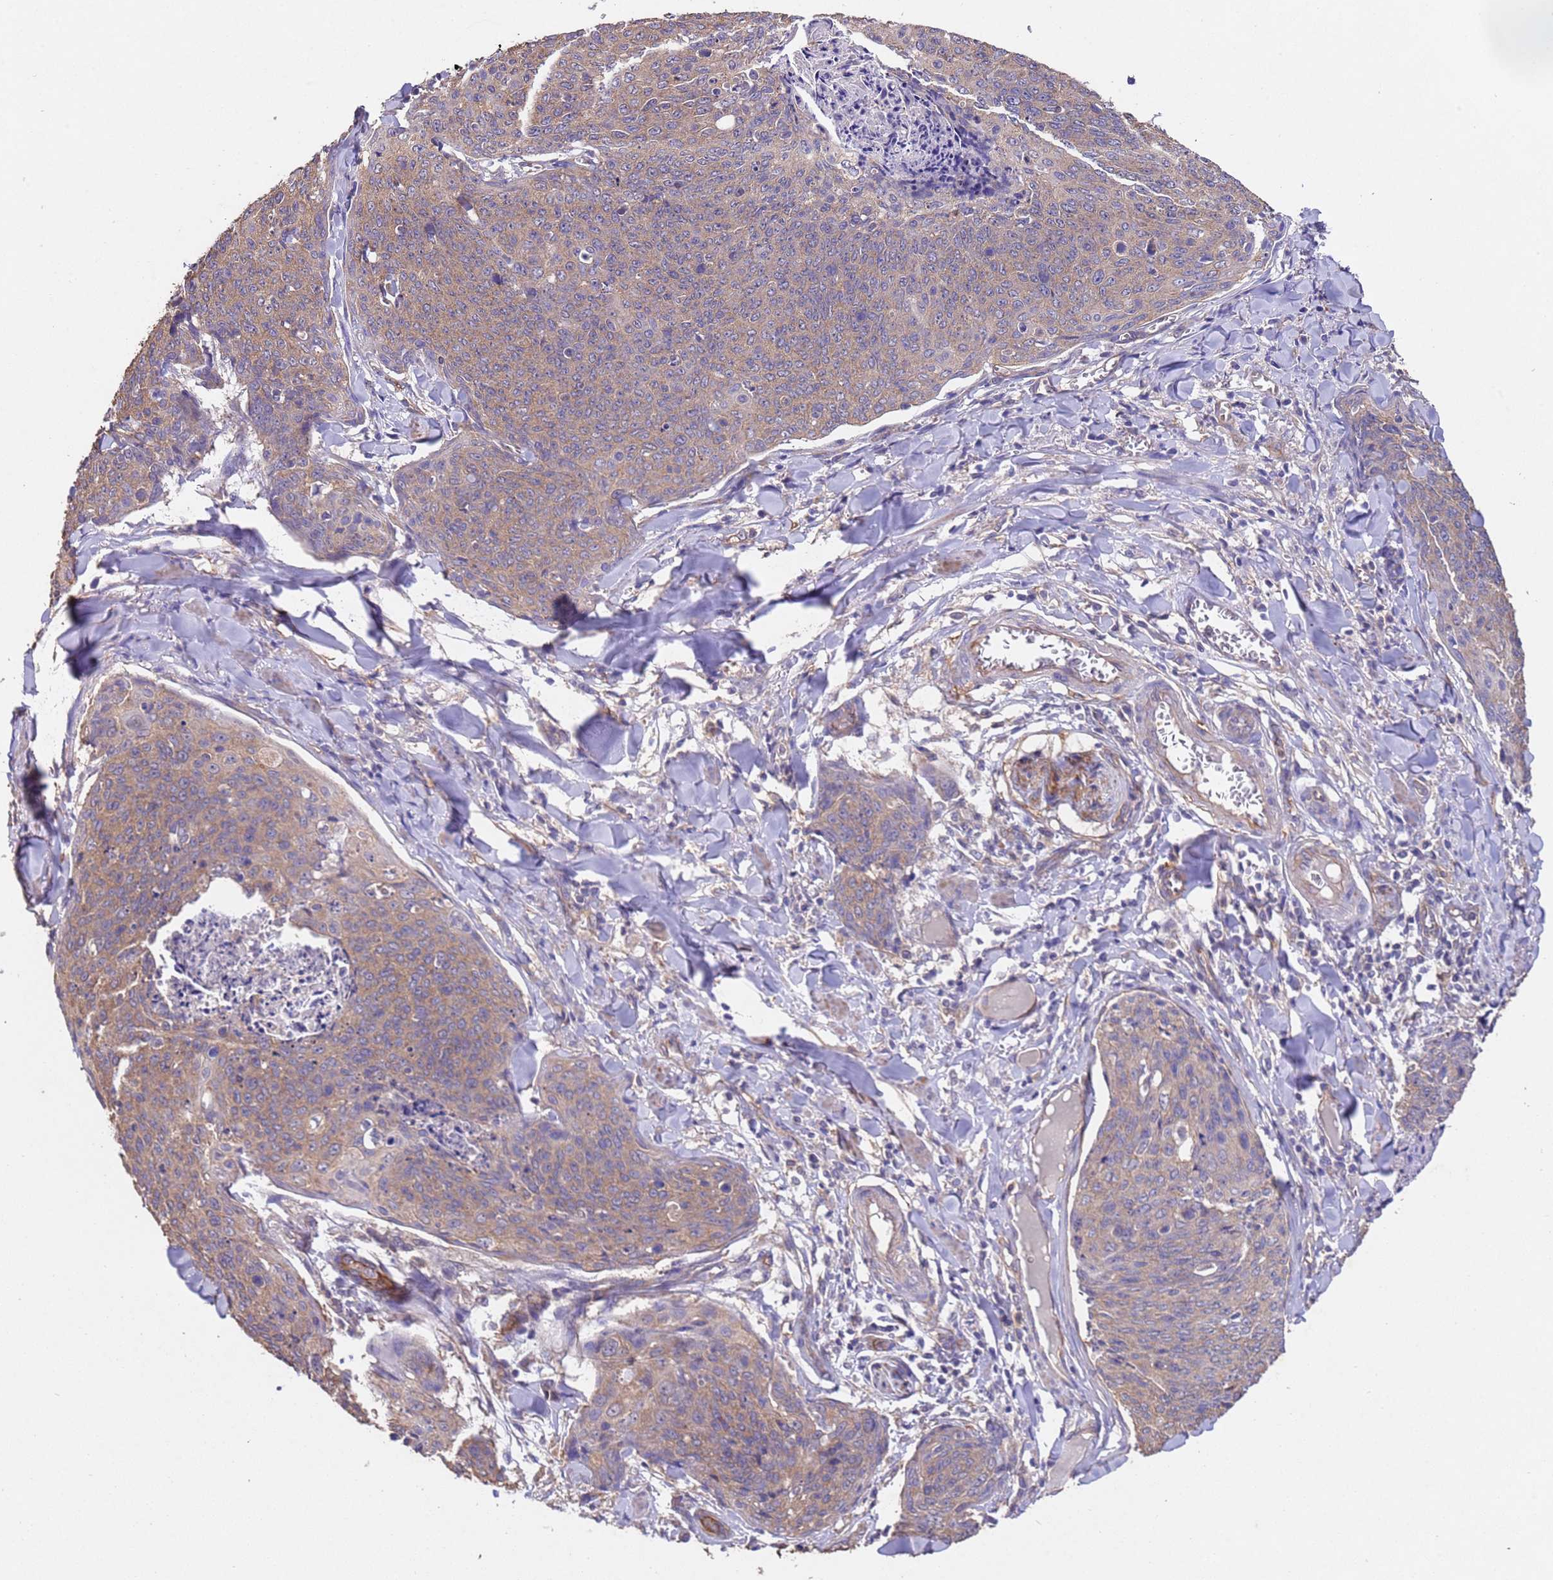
{"staining": {"intensity": "weak", "quantity": ">75%", "location": "cytoplasmic/membranous"}, "tissue": "skin cancer", "cell_type": "Tumor cells", "image_type": "cancer", "snomed": [{"axis": "morphology", "description": "Squamous cell carcinoma, NOS"}, {"axis": "topography", "description": "Skin"}, {"axis": "topography", "description": "Vulva"}], "caption": "DAB immunohistochemical staining of skin cancer (squamous cell carcinoma) shows weak cytoplasmic/membranous protein positivity in approximately >75% of tumor cells.", "gene": "MTX3", "patient": {"sex": "female", "age": 85}}